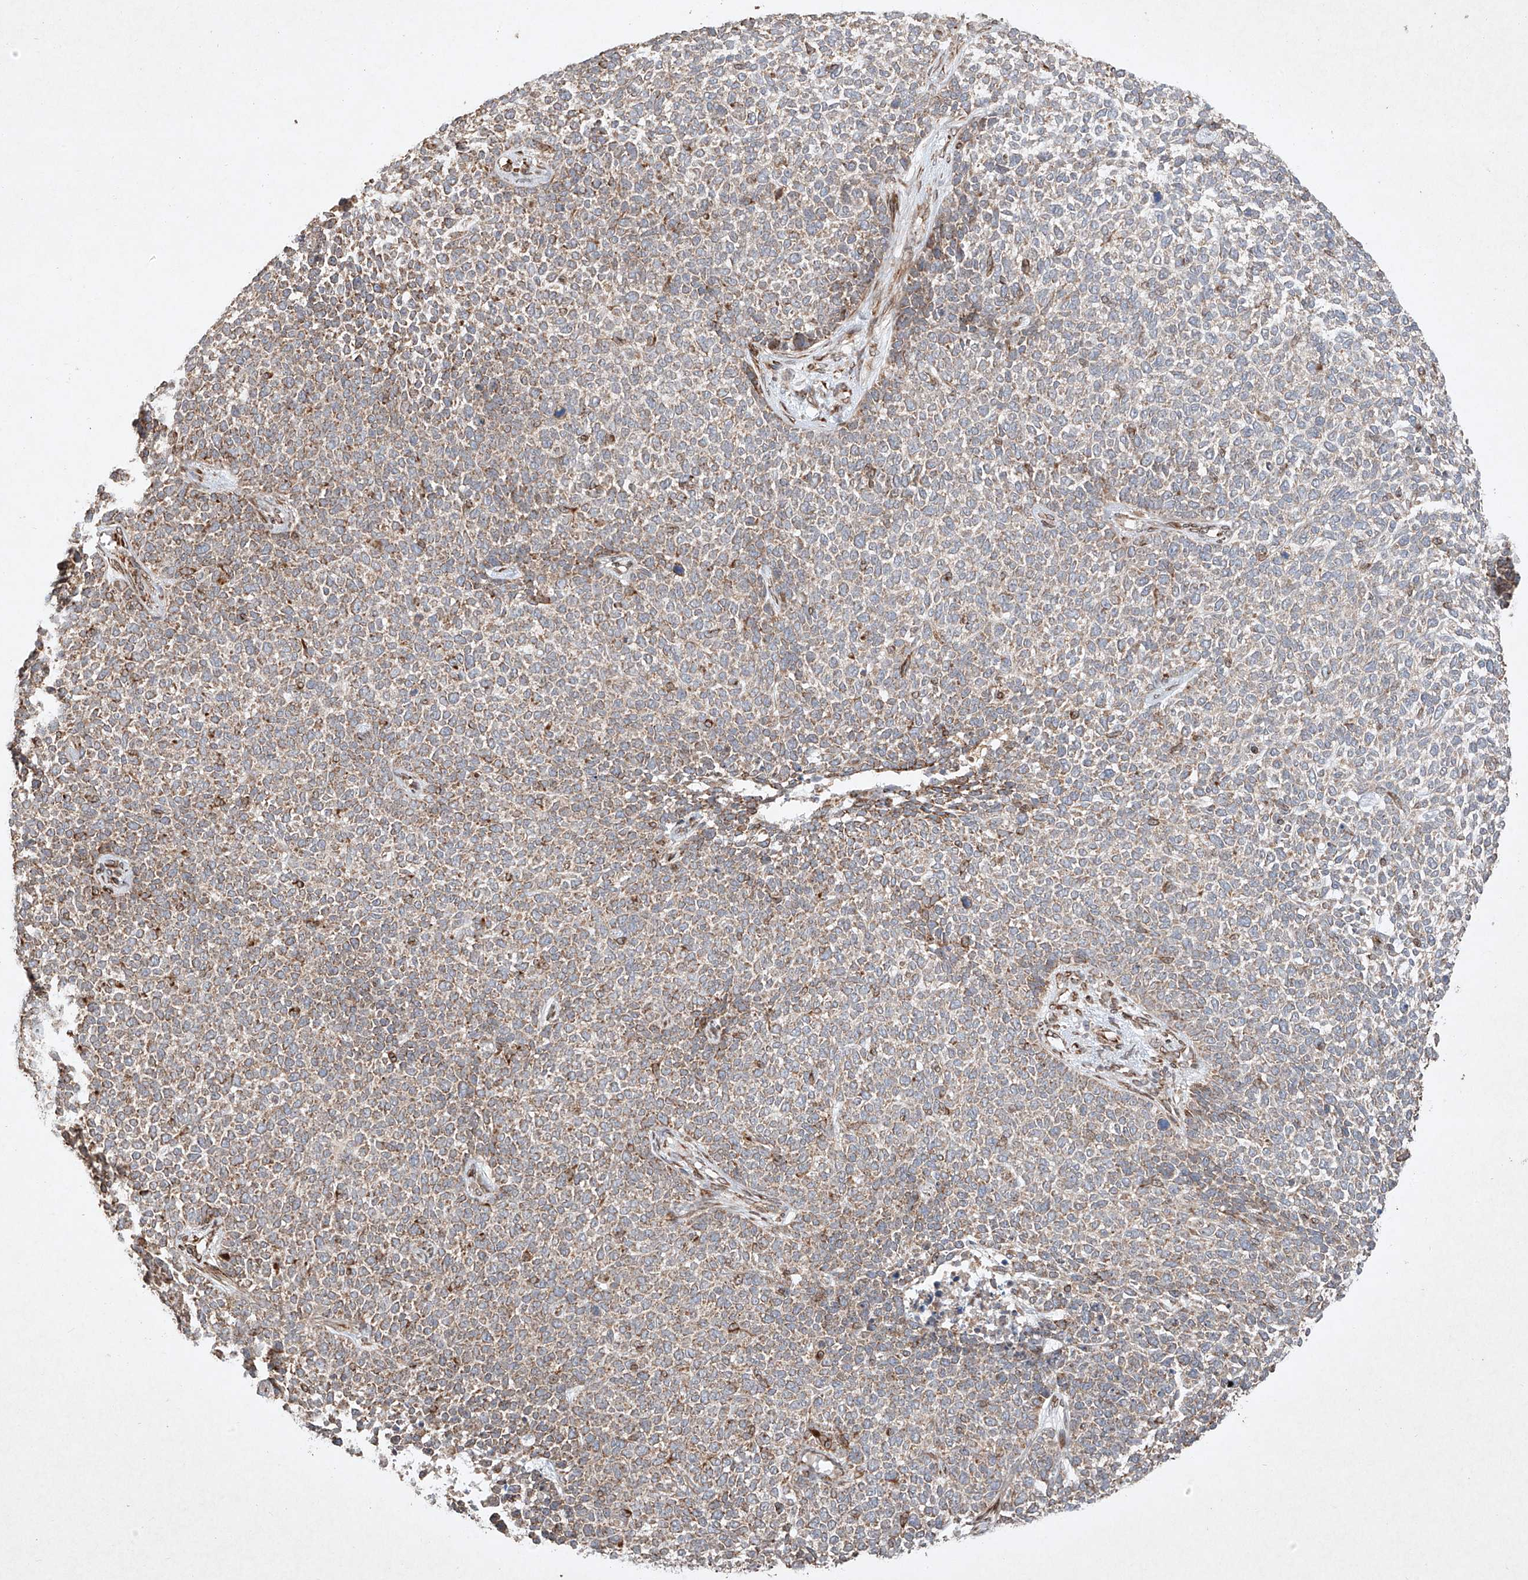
{"staining": {"intensity": "moderate", "quantity": ">75%", "location": "cytoplasmic/membranous"}, "tissue": "skin cancer", "cell_type": "Tumor cells", "image_type": "cancer", "snomed": [{"axis": "morphology", "description": "Basal cell carcinoma"}, {"axis": "topography", "description": "Skin"}], "caption": "Moderate cytoplasmic/membranous positivity for a protein is present in approximately >75% of tumor cells of basal cell carcinoma (skin) using immunohistochemistry (IHC).", "gene": "SEMA3B", "patient": {"sex": "female", "age": 84}}